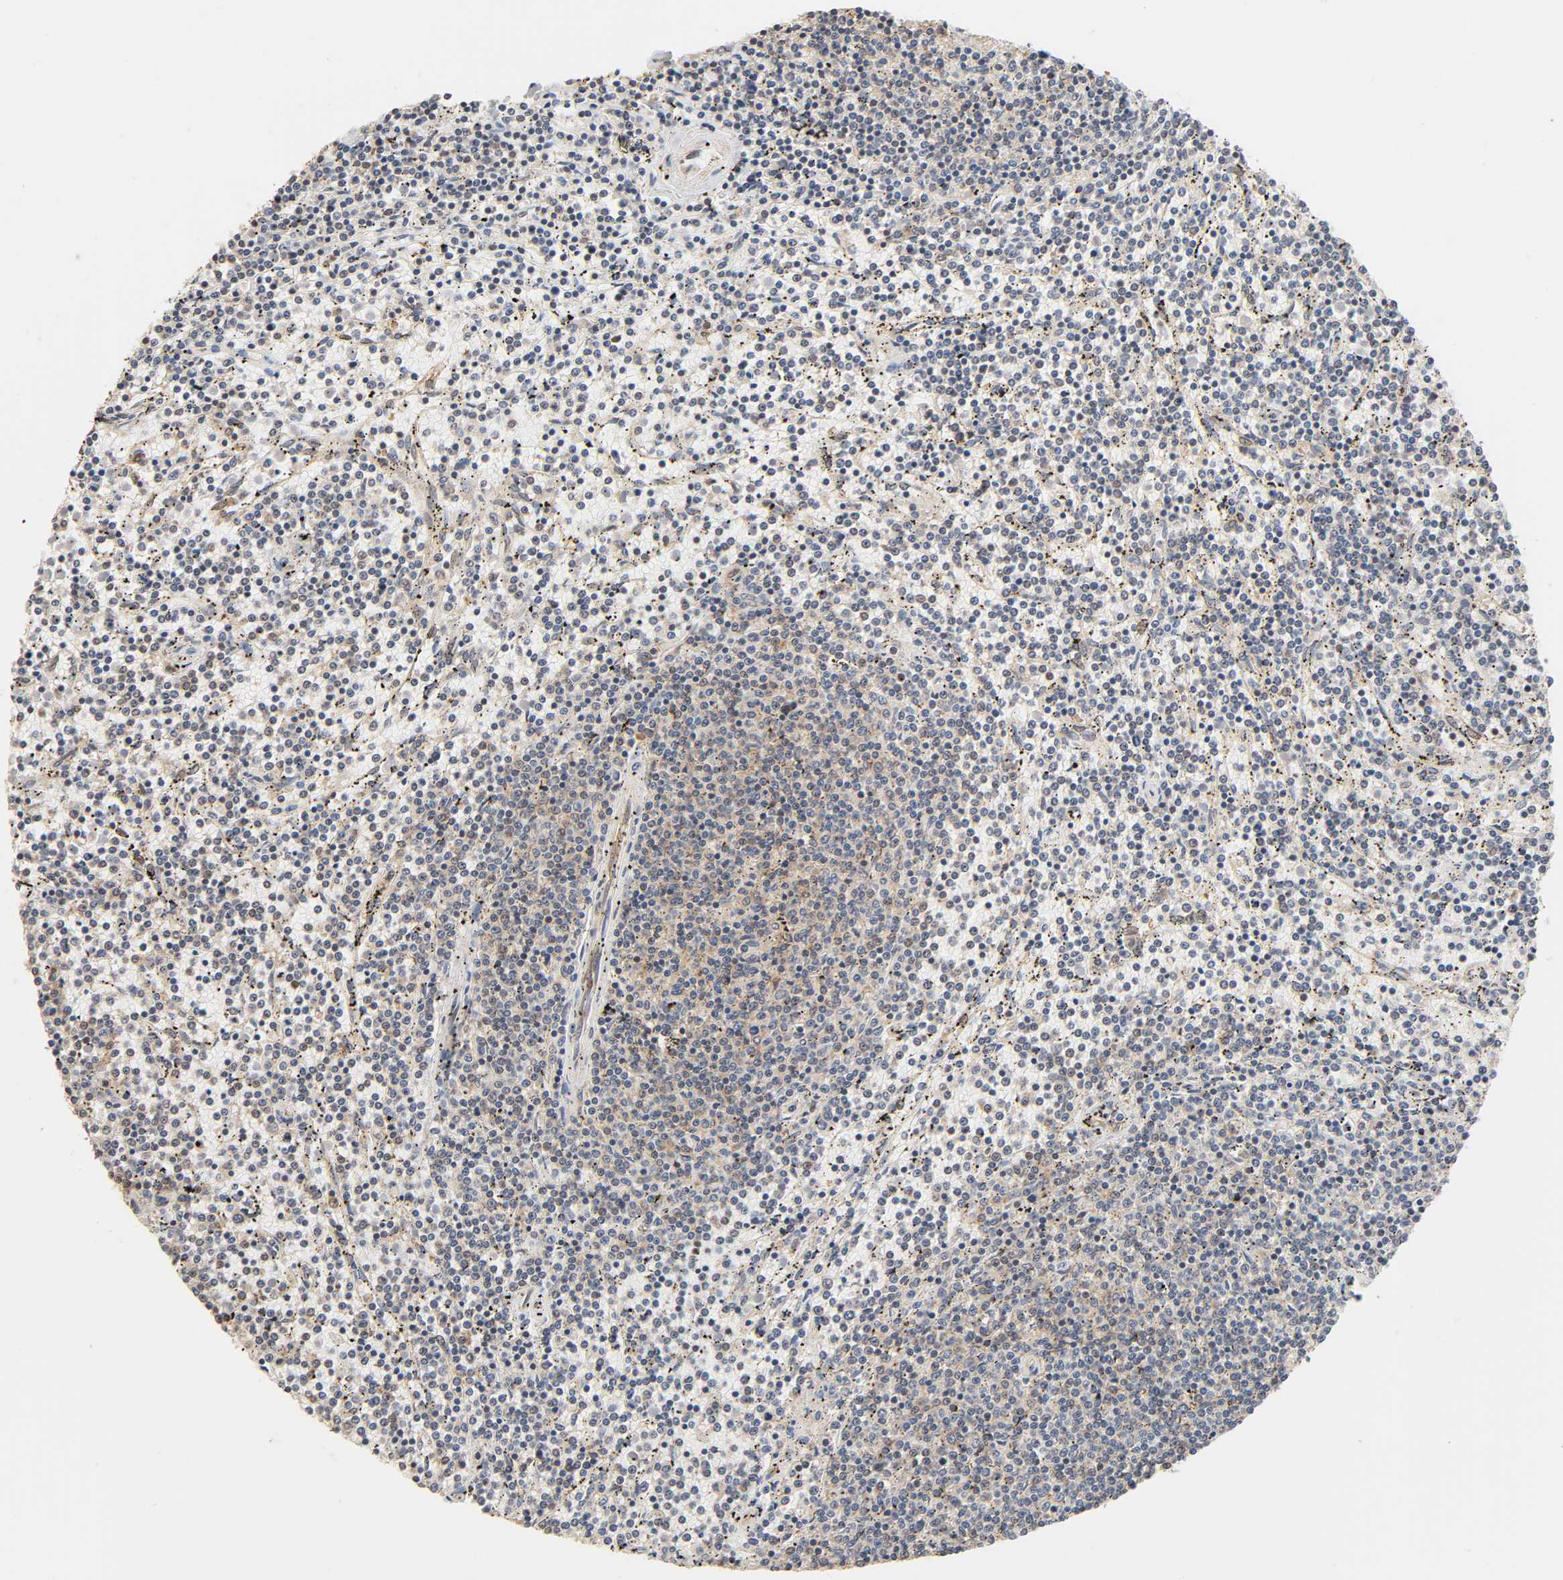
{"staining": {"intensity": "moderate", "quantity": "<25%", "location": "cytoplasmic/membranous"}, "tissue": "lymphoma", "cell_type": "Tumor cells", "image_type": "cancer", "snomed": [{"axis": "morphology", "description": "Malignant lymphoma, non-Hodgkin's type, Low grade"}, {"axis": "topography", "description": "Spleen"}], "caption": "Low-grade malignant lymphoma, non-Hodgkin's type tissue demonstrates moderate cytoplasmic/membranous staining in approximately <25% of tumor cells", "gene": "NEMF", "patient": {"sex": "female", "age": 50}}